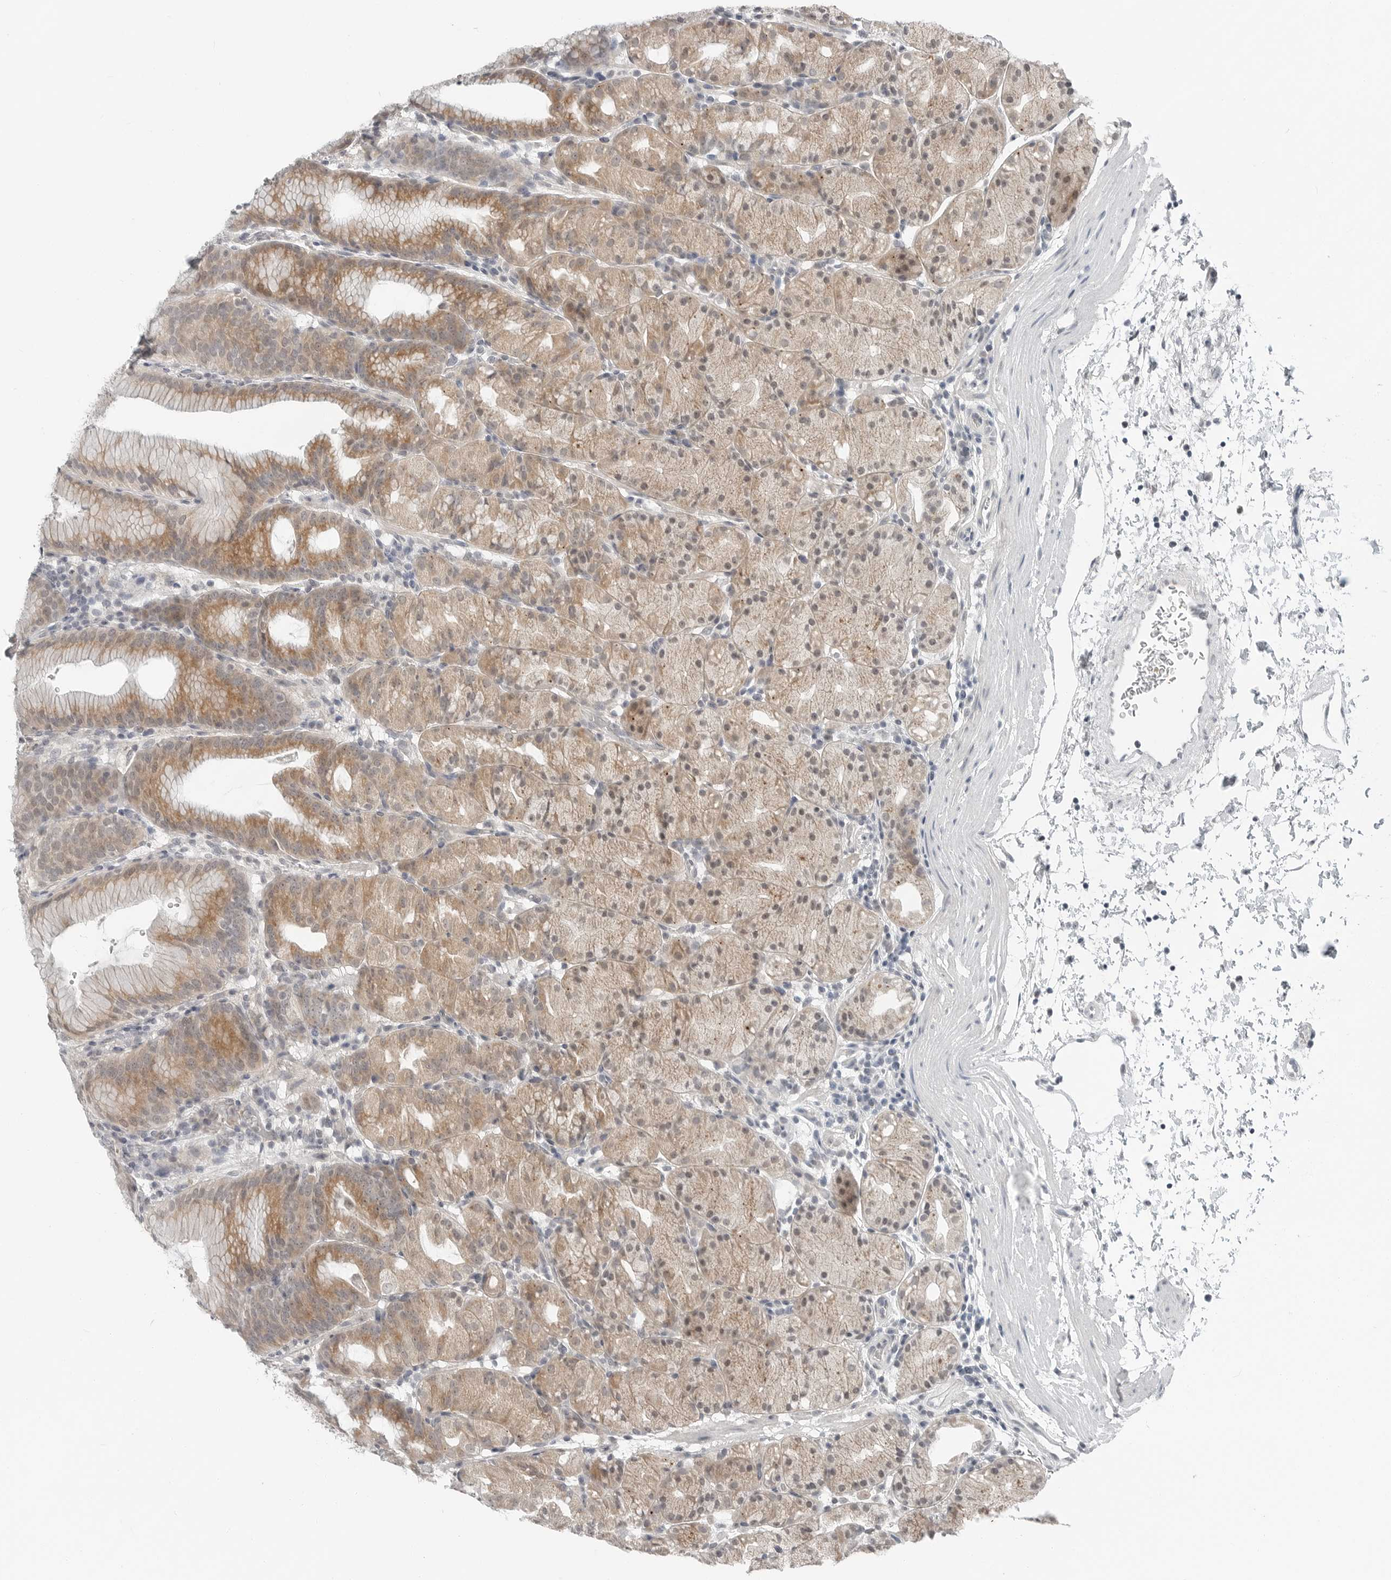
{"staining": {"intensity": "moderate", "quantity": "25%-75%", "location": "cytoplasmic/membranous,nuclear"}, "tissue": "stomach", "cell_type": "Glandular cells", "image_type": "normal", "snomed": [{"axis": "morphology", "description": "Normal tissue, NOS"}, {"axis": "topography", "description": "Stomach, upper"}], "caption": "The photomicrograph displays a brown stain indicating the presence of a protein in the cytoplasmic/membranous,nuclear of glandular cells in stomach. Nuclei are stained in blue.", "gene": "FCRLB", "patient": {"sex": "male", "age": 48}}